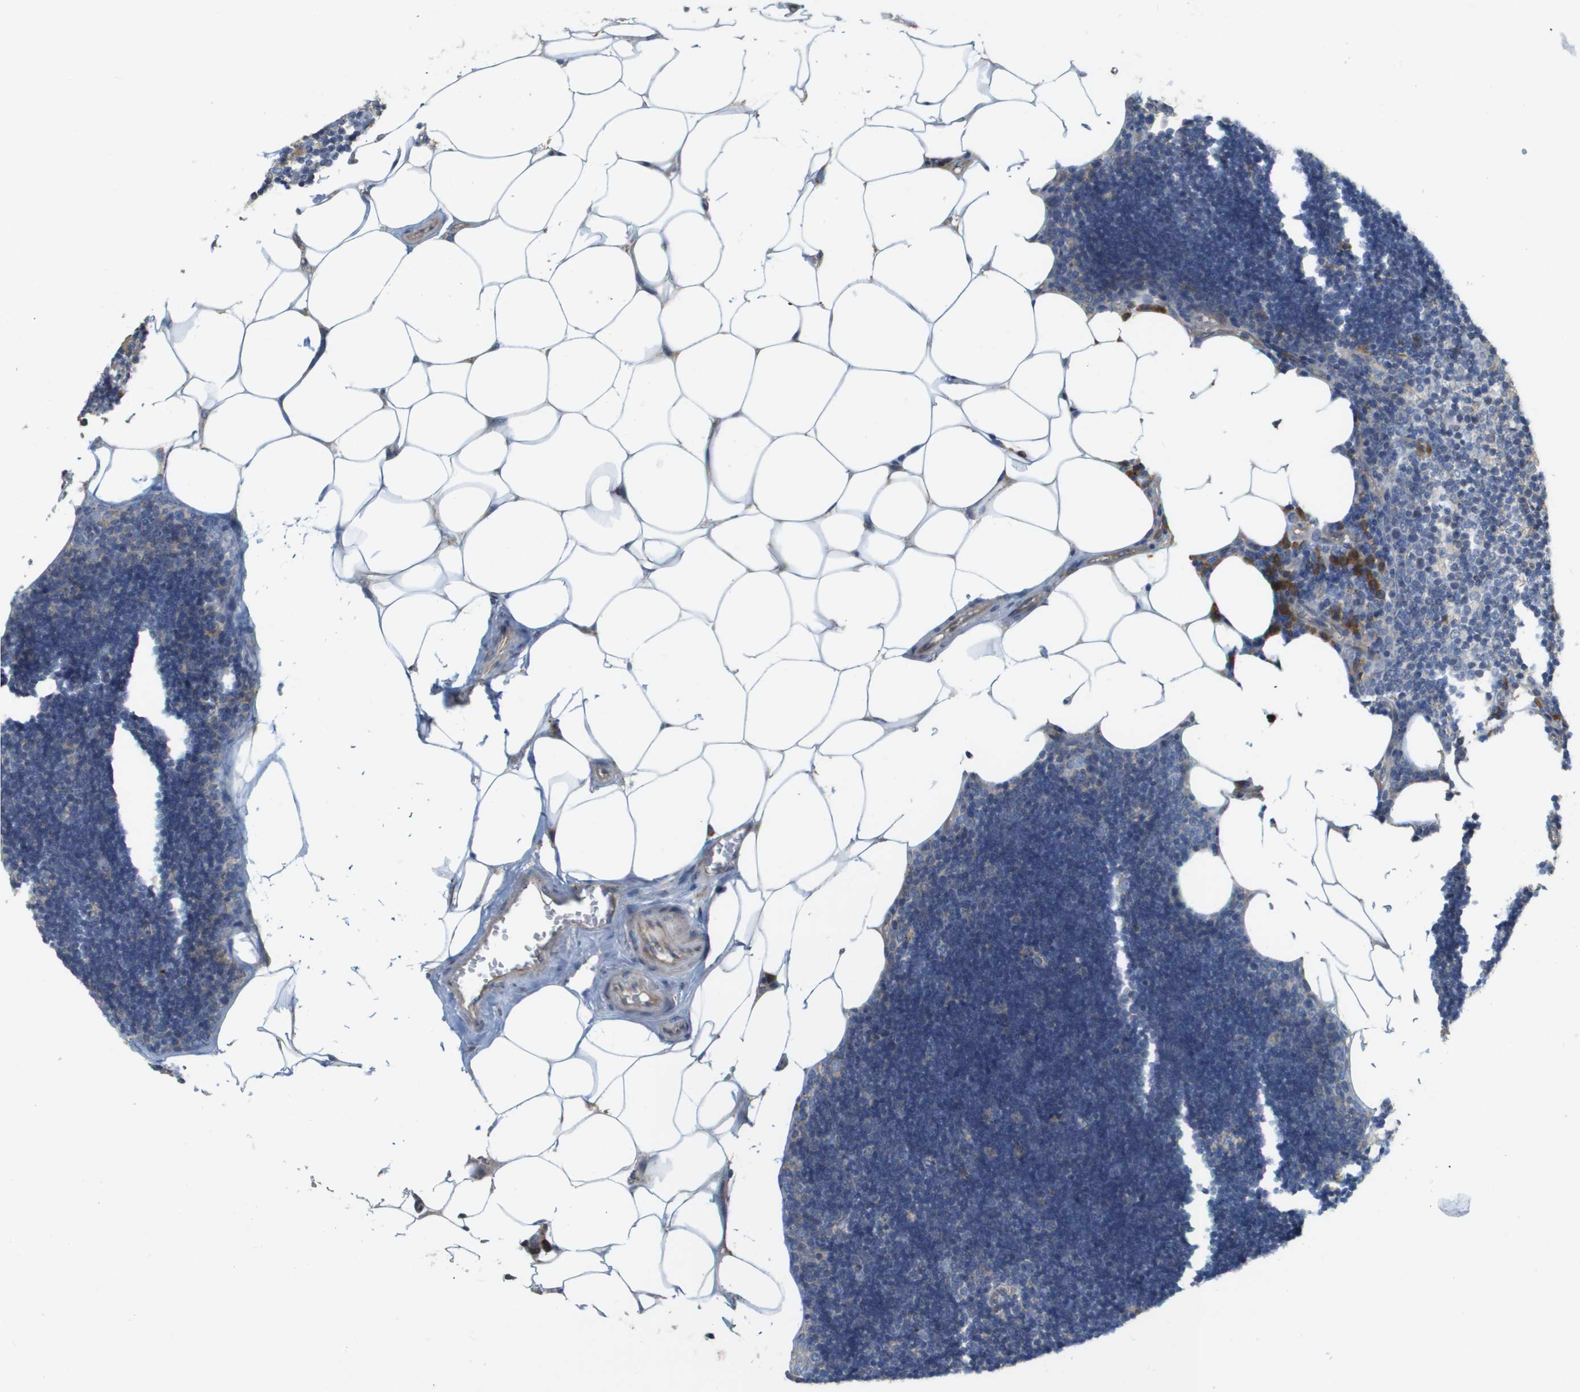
{"staining": {"intensity": "moderate", "quantity": "<25%", "location": "cytoplasmic/membranous"}, "tissue": "lymph node", "cell_type": "Germinal center cells", "image_type": "normal", "snomed": [{"axis": "morphology", "description": "Normal tissue, NOS"}, {"axis": "topography", "description": "Lymph node"}], "caption": "Benign lymph node demonstrates moderate cytoplasmic/membranous staining in approximately <25% of germinal center cells, visualized by immunohistochemistry.", "gene": "CASP10", "patient": {"sex": "male", "age": 33}}